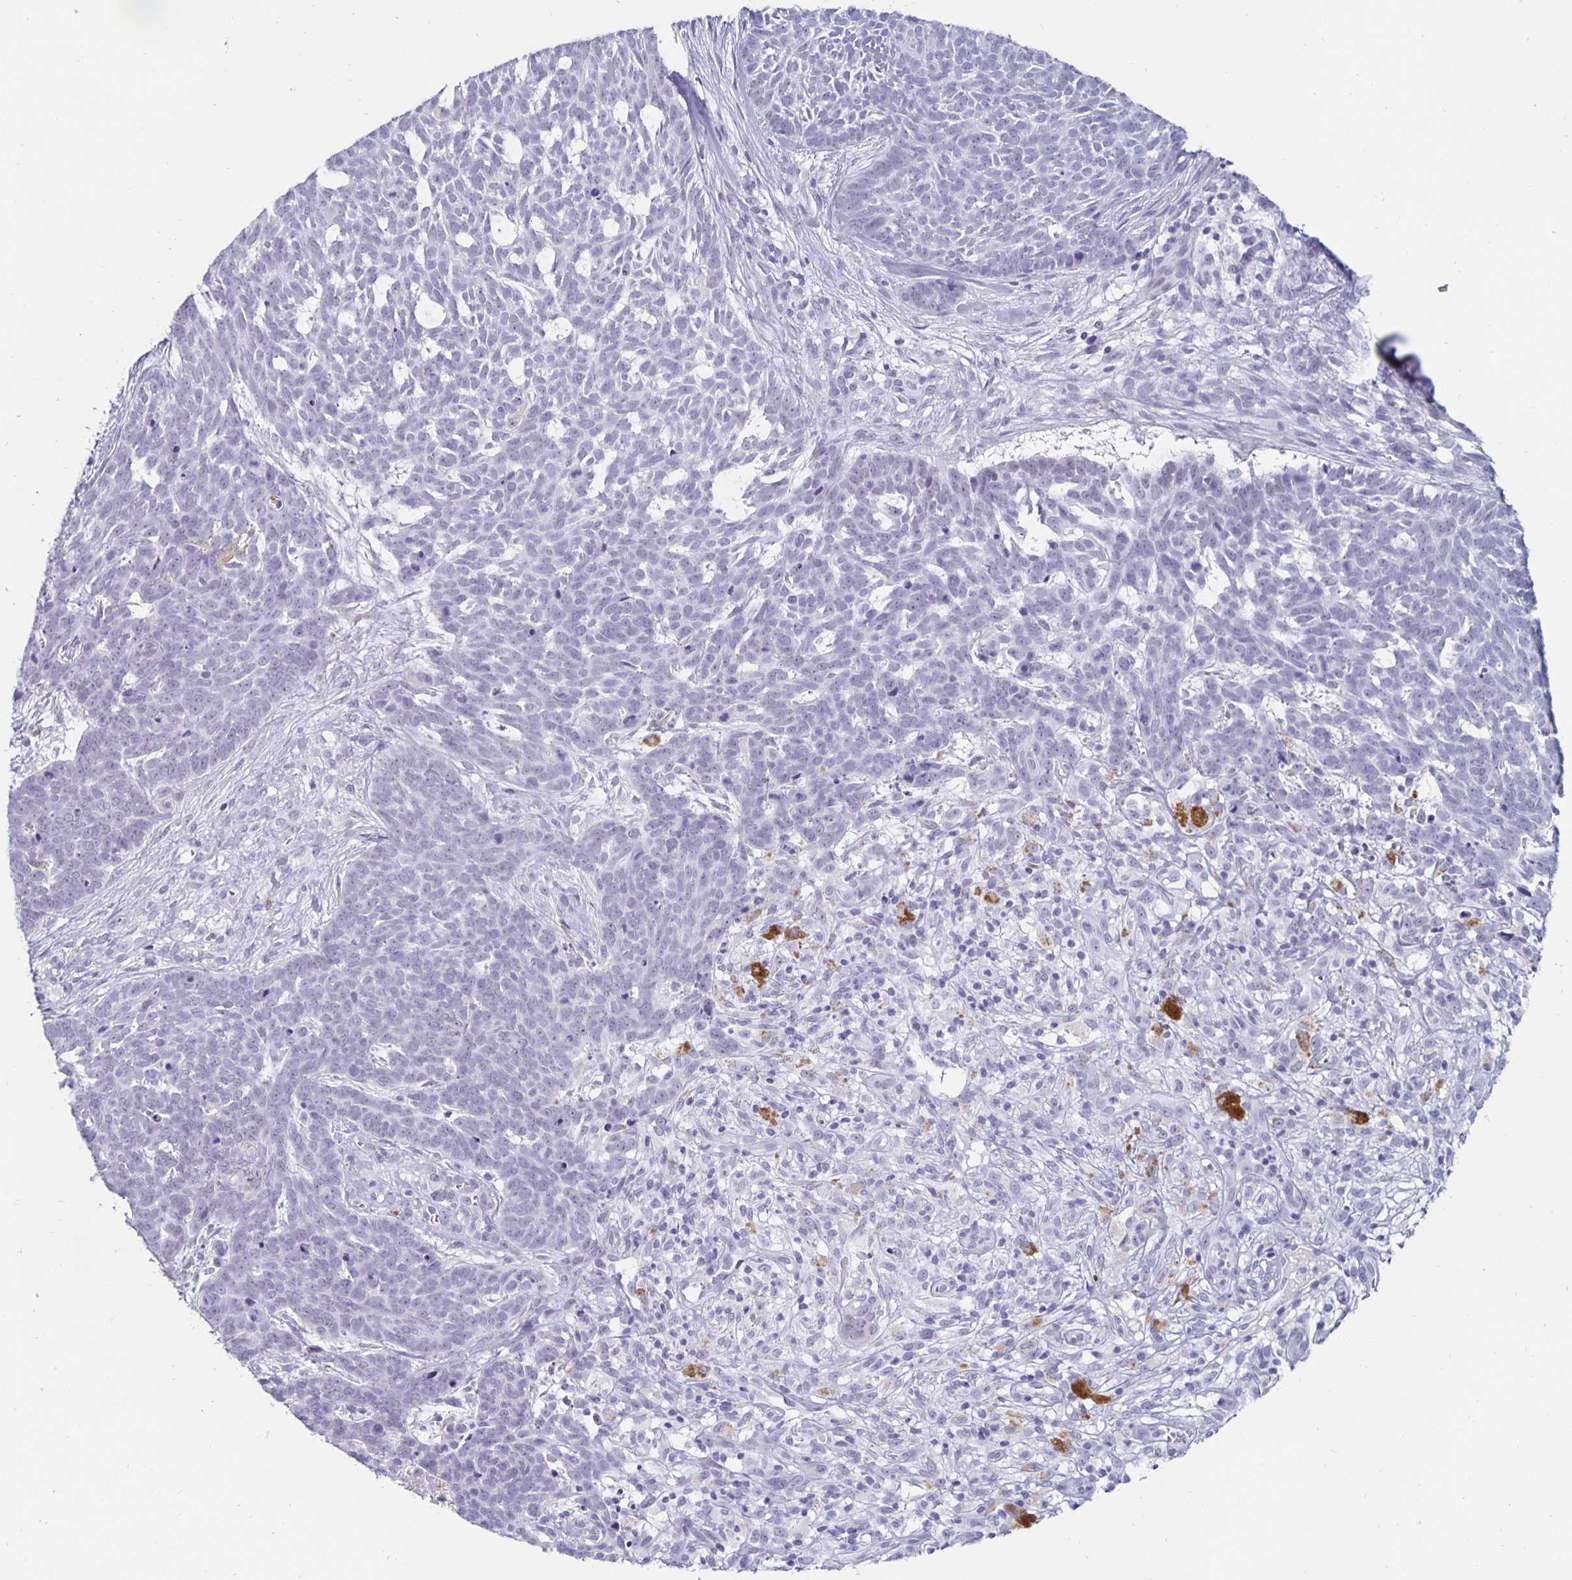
{"staining": {"intensity": "negative", "quantity": "none", "location": "none"}, "tissue": "skin cancer", "cell_type": "Tumor cells", "image_type": "cancer", "snomed": [{"axis": "morphology", "description": "Basal cell carcinoma"}, {"axis": "topography", "description": "Skin"}], "caption": "Immunohistochemistry (IHC) of human skin cancer (basal cell carcinoma) shows no positivity in tumor cells.", "gene": "KCNQ2", "patient": {"sex": "female", "age": 78}}